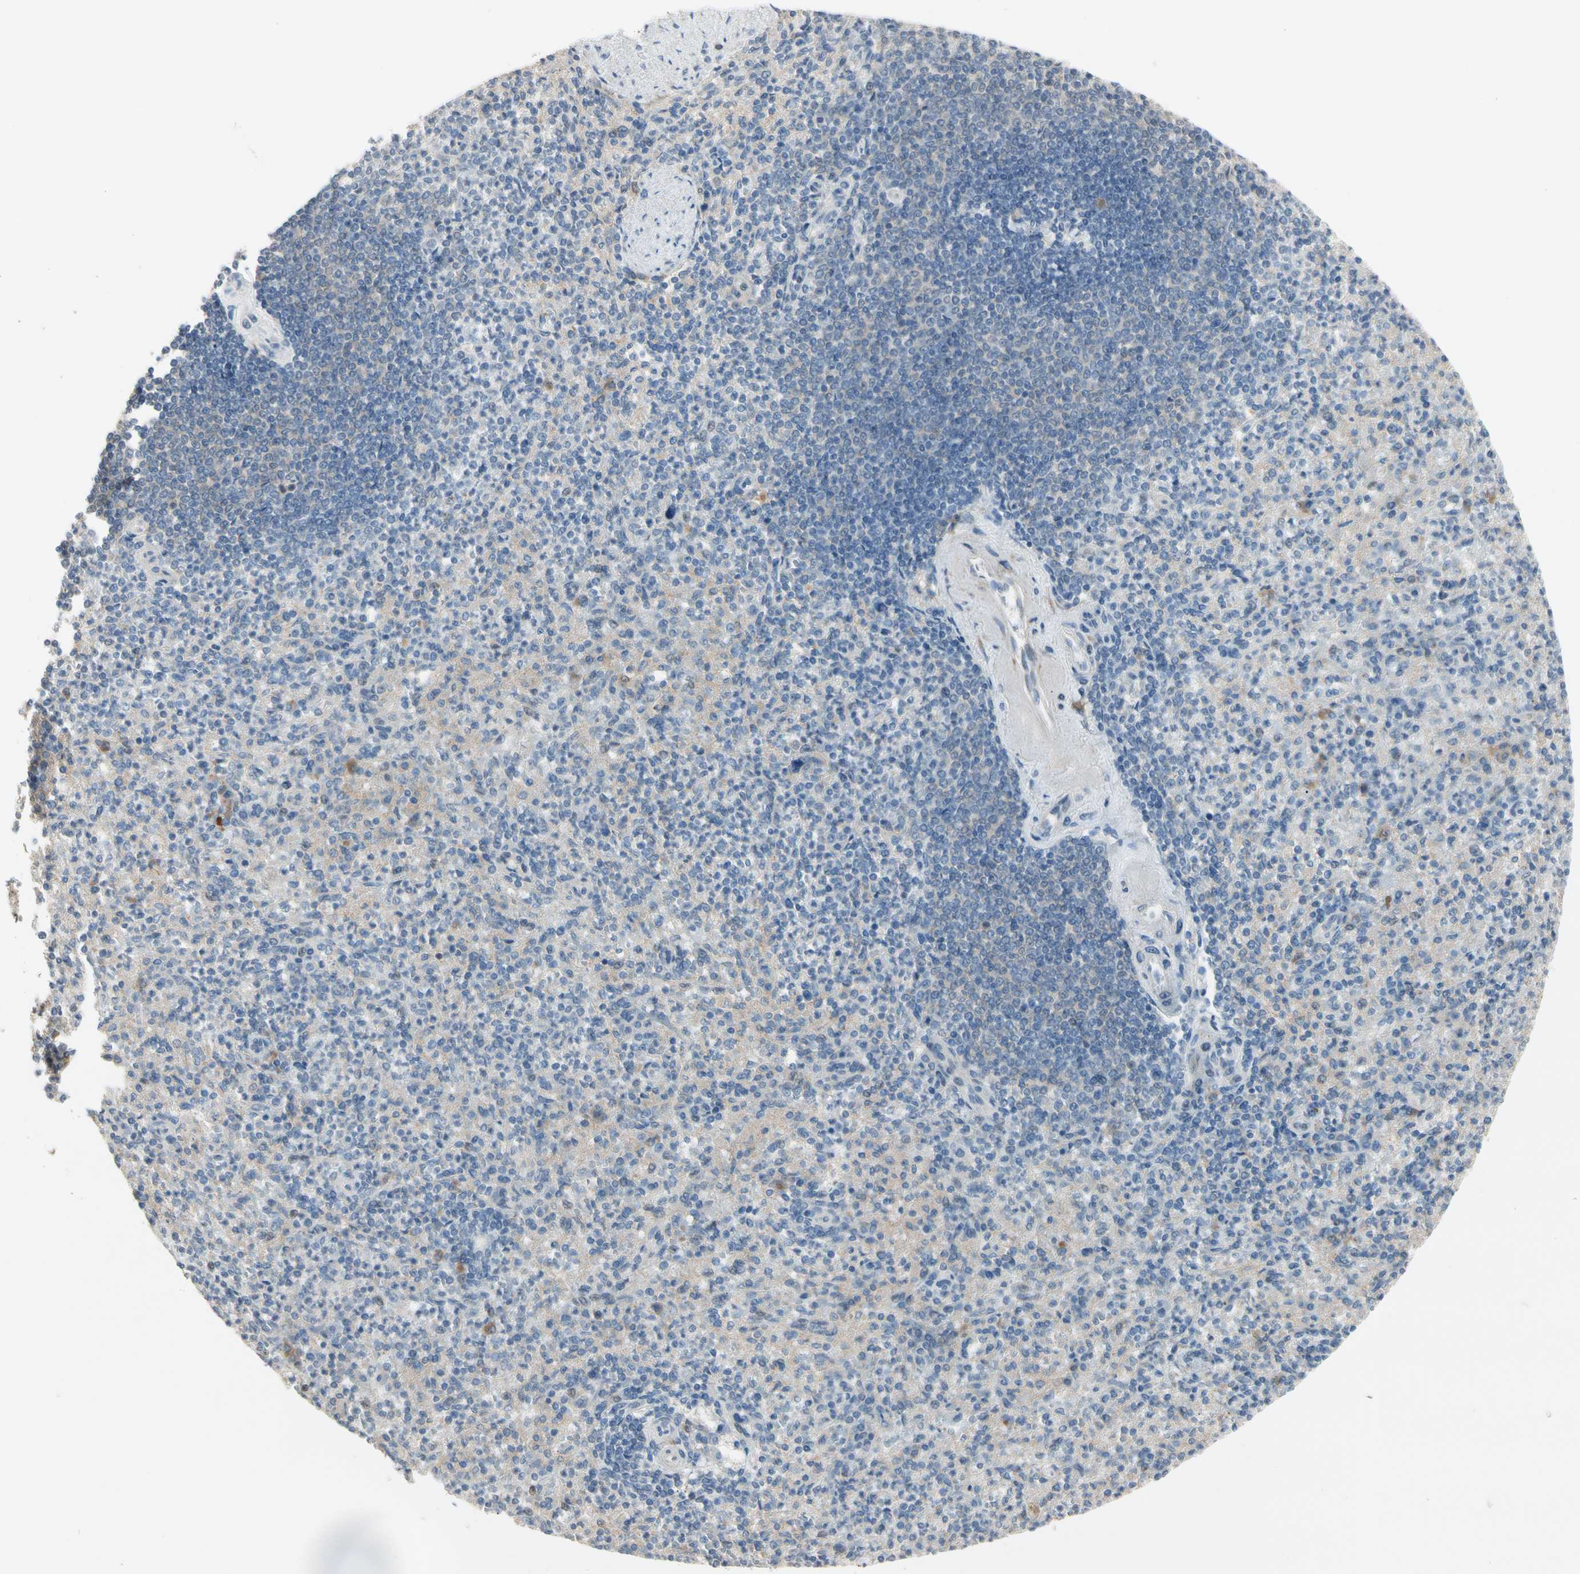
{"staining": {"intensity": "weak", "quantity": "25%-75%", "location": "cytoplasmic/membranous"}, "tissue": "spleen", "cell_type": "Cells in red pulp", "image_type": "normal", "snomed": [{"axis": "morphology", "description": "Normal tissue, NOS"}, {"axis": "topography", "description": "Spleen"}], "caption": "The histopathology image demonstrates immunohistochemical staining of unremarkable spleen. There is weak cytoplasmic/membranous expression is present in about 25%-75% of cells in red pulp.", "gene": "ATG4C", "patient": {"sex": "female", "age": 74}}